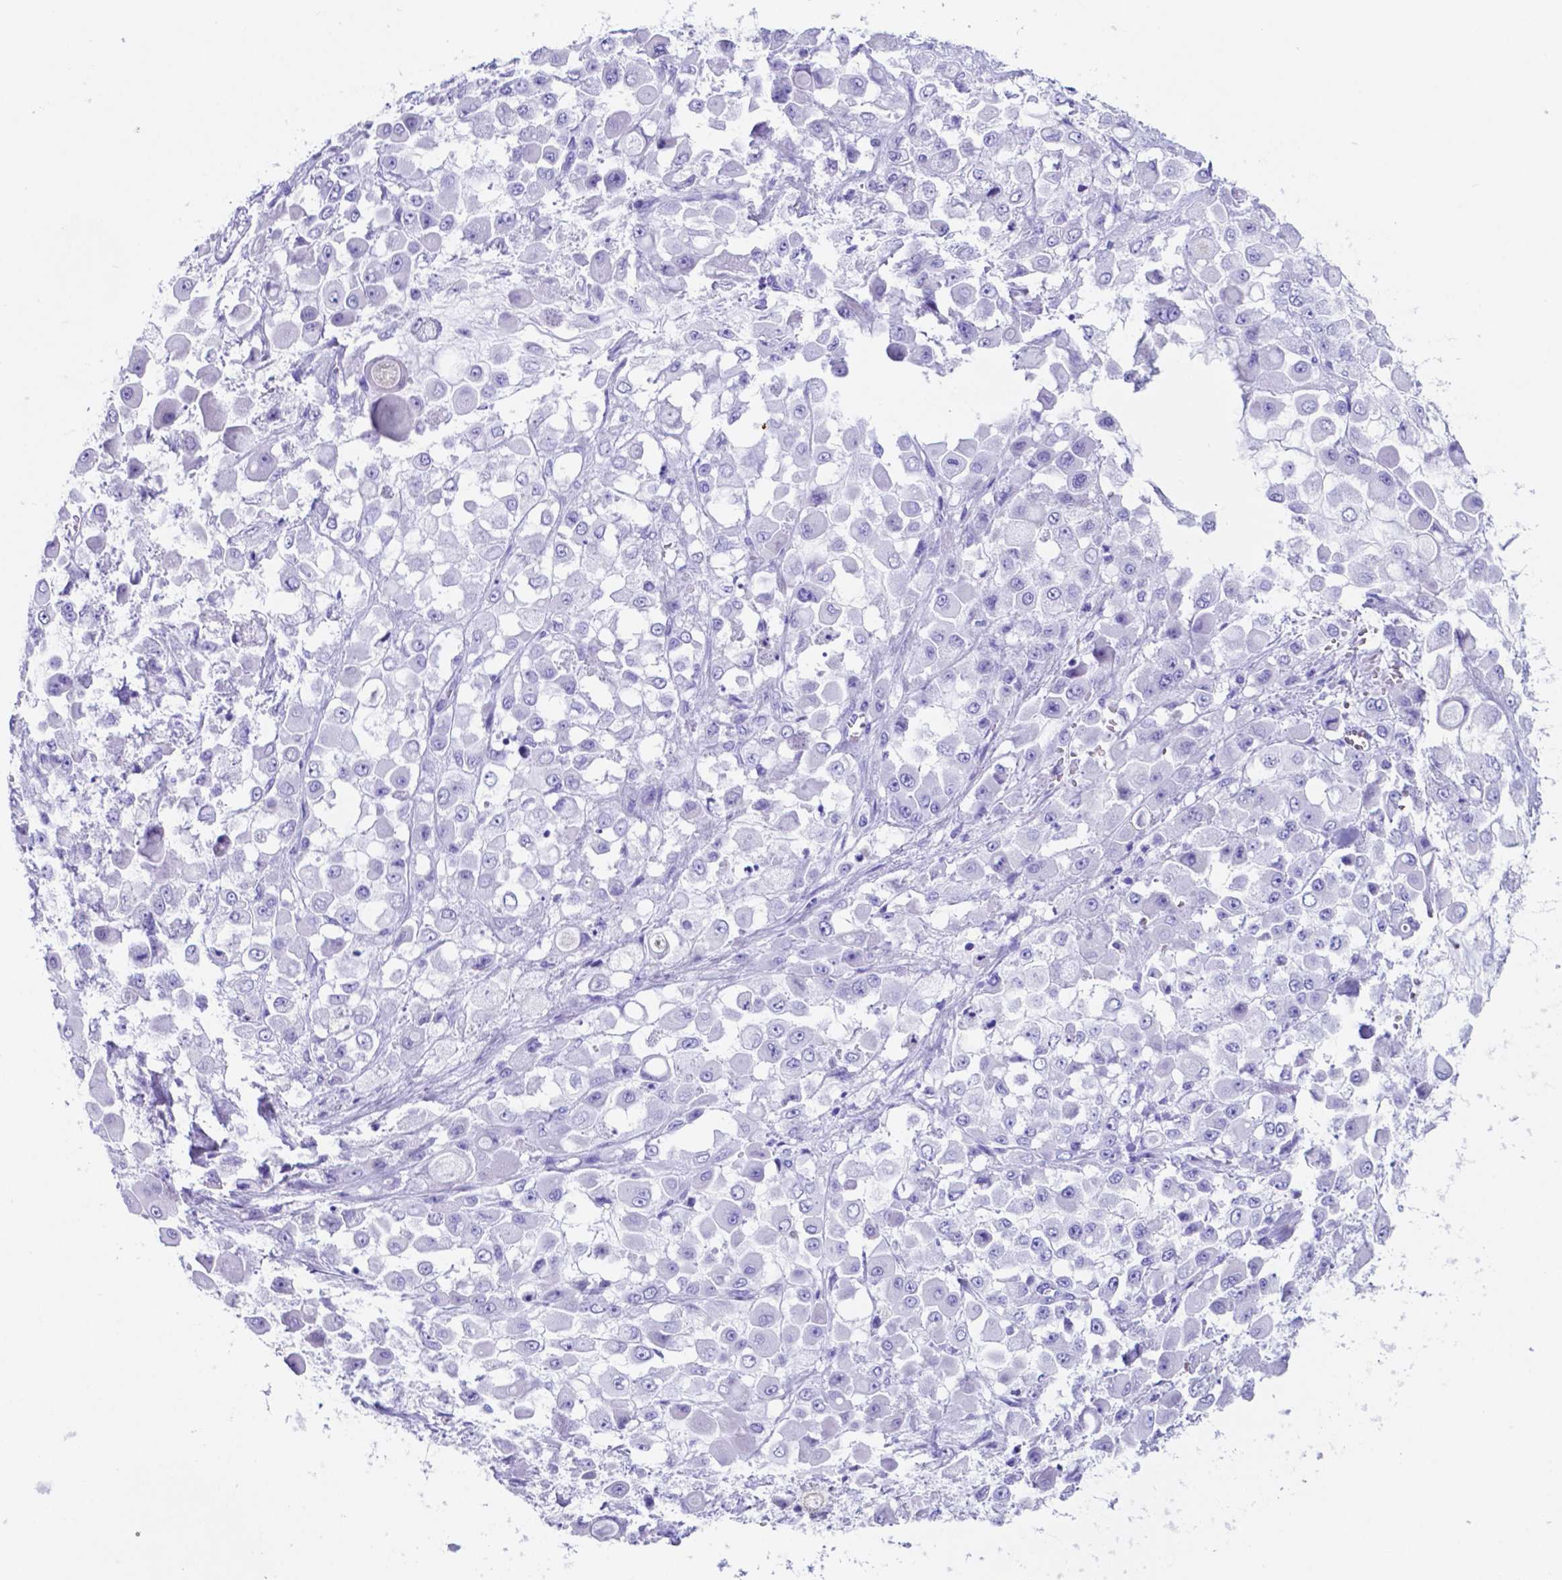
{"staining": {"intensity": "negative", "quantity": "none", "location": "none"}, "tissue": "stomach cancer", "cell_type": "Tumor cells", "image_type": "cancer", "snomed": [{"axis": "morphology", "description": "Adenocarcinoma, NOS"}, {"axis": "topography", "description": "Stomach"}], "caption": "Immunohistochemistry of adenocarcinoma (stomach) exhibits no expression in tumor cells. Brightfield microscopy of immunohistochemistry stained with DAB (3,3'-diaminobenzidine) (brown) and hematoxylin (blue), captured at high magnification.", "gene": "DNAAF8", "patient": {"sex": "female", "age": 76}}